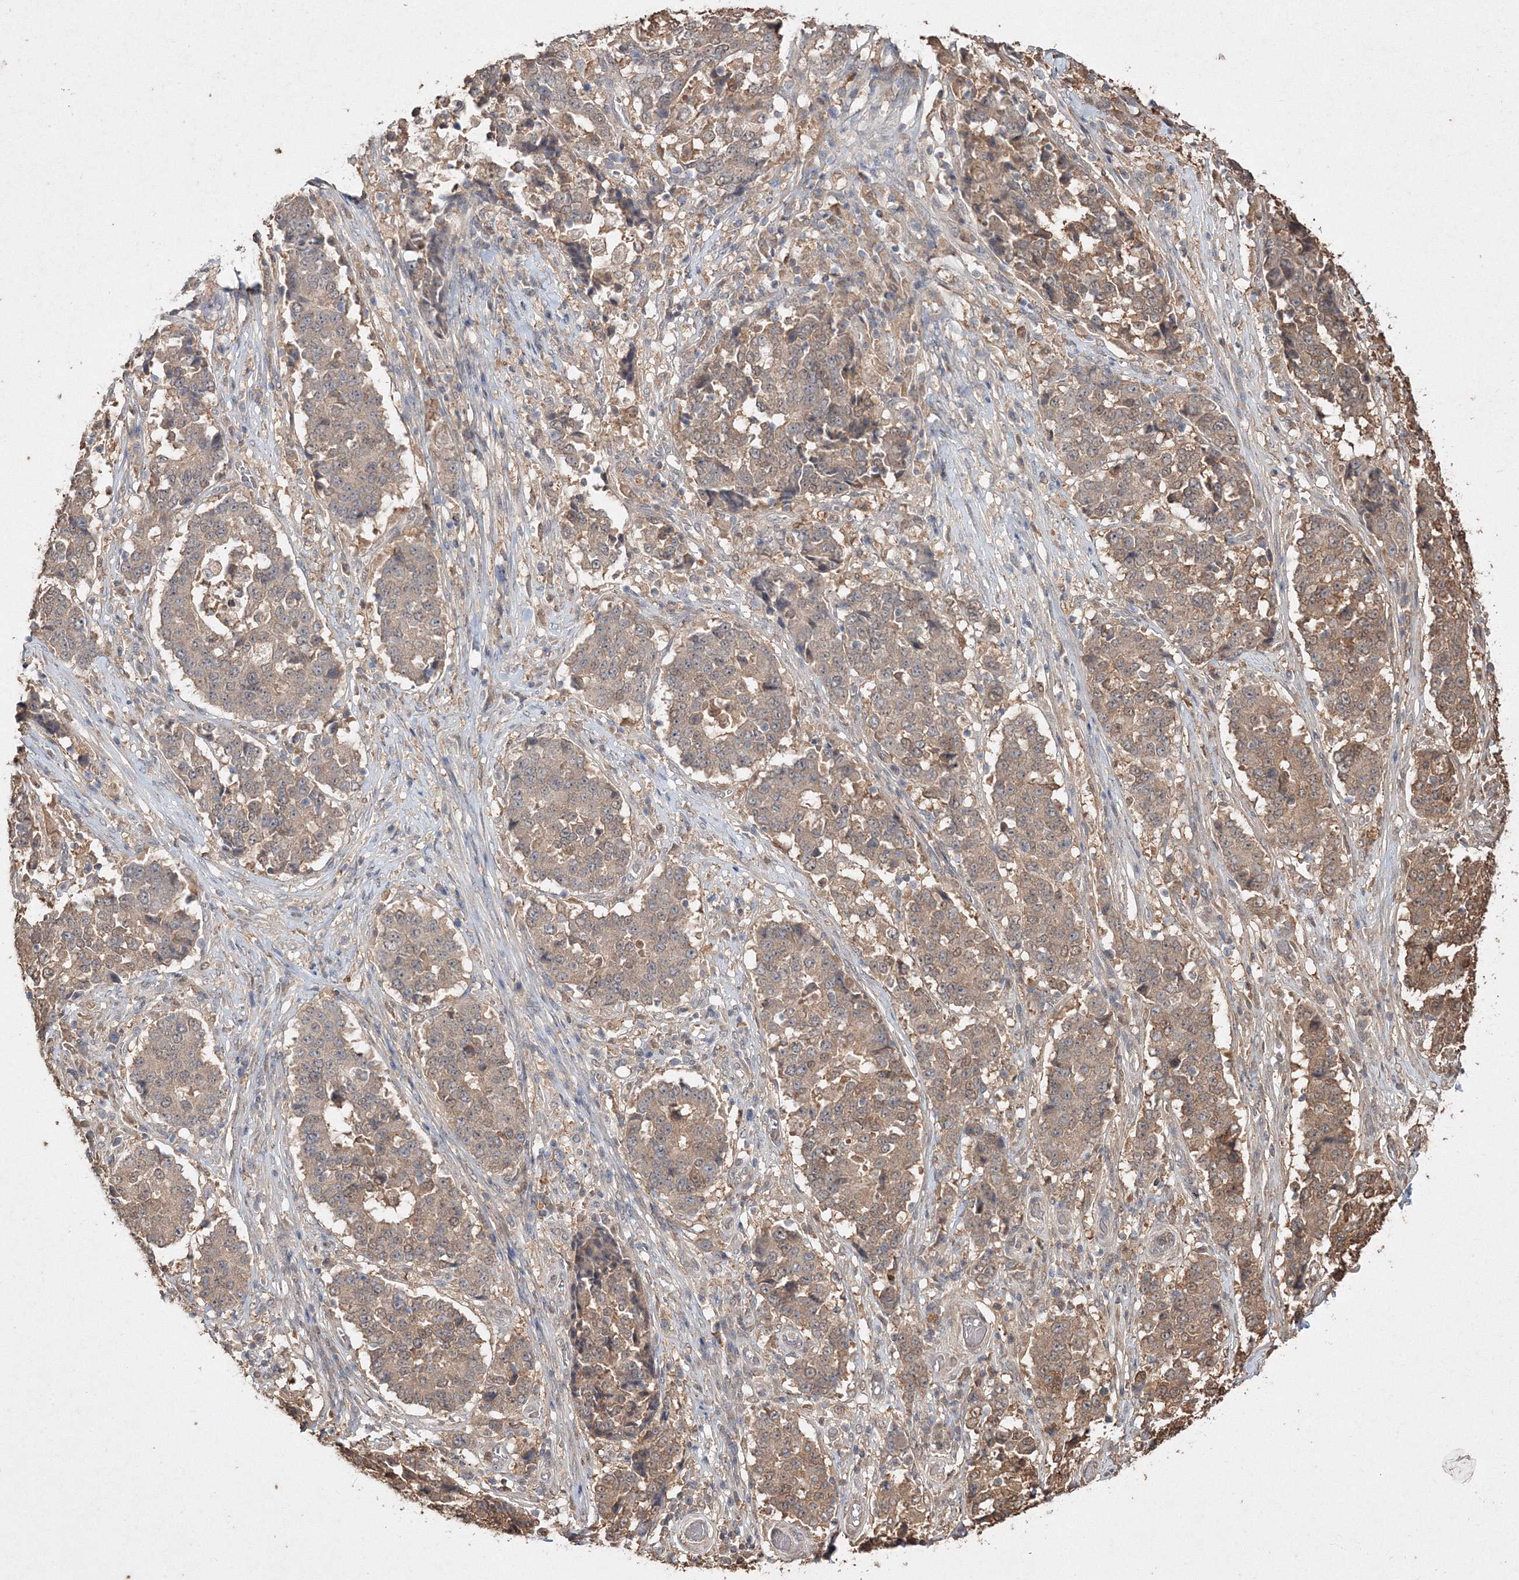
{"staining": {"intensity": "weak", "quantity": "25%-75%", "location": "cytoplasmic/membranous"}, "tissue": "stomach cancer", "cell_type": "Tumor cells", "image_type": "cancer", "snomed": [{"axis": "morphology", "description": "Adenocarcinoma, NOS"}, {"axis": "topography", "description": "Stomach"}], "caption": "High-power microscopy captured an immunohistochemistry histopathology image of adenocarcinoma (stomach), revealing weak cytoplasmic/membranous expression in about 25%-75% of tumor cells.", "gene": "S100A11", "patient": {"sex": "male", "age": 59}}